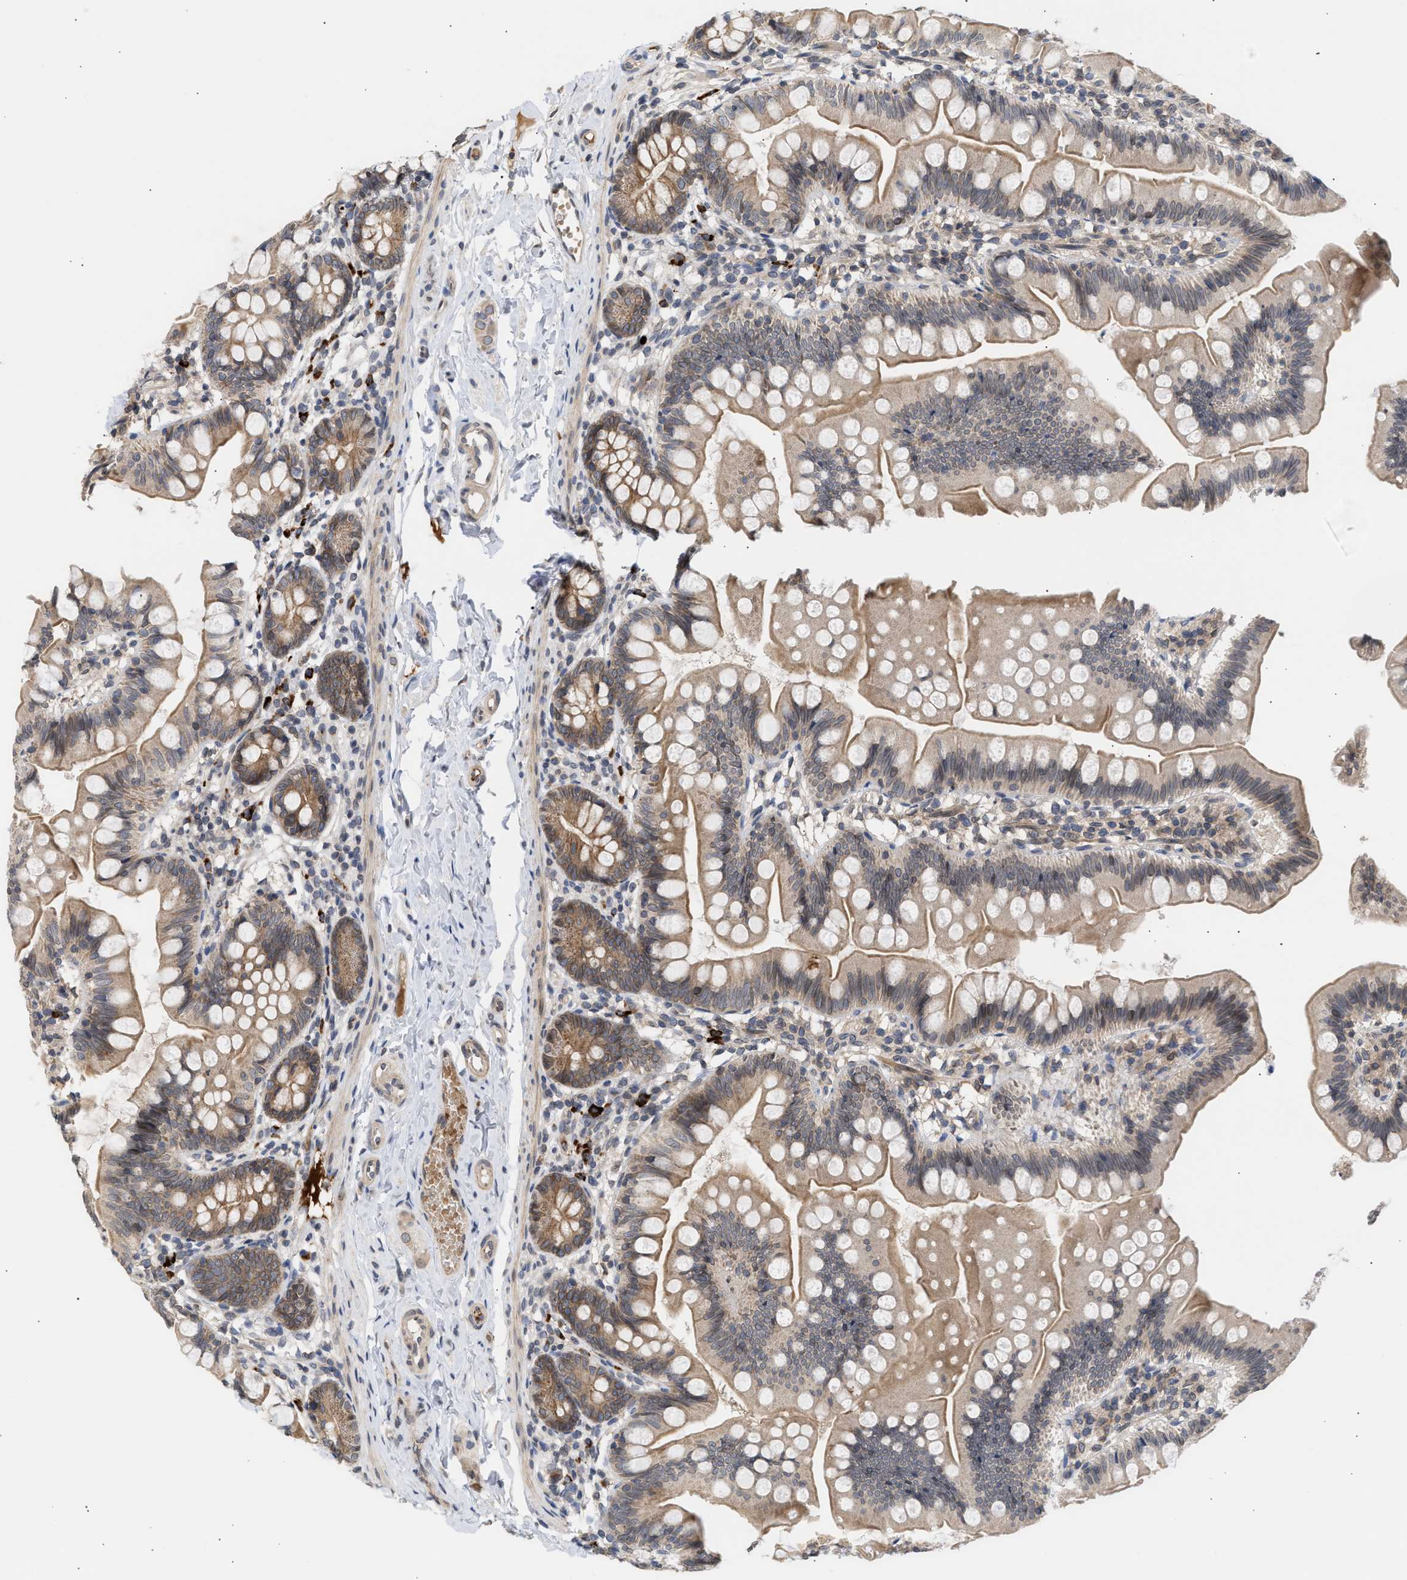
{"staining": {"intensity": "moderate", "quantity": "25%-75%", "location": "cytoplasmic/membranous,nuclear"}, "tissue": "small intestine", "cell_type": "Glandular cells", "image_type": "normal", "snomed": [{"axis": "morphology", "description": "Normal tissue, NOS"}, {"axis": "topography", "description": "Small intestine"}], "caption": "An image of small intestine stained for a protein demonstrates moderate cytoplasmic/membranous,nuclear brown staining in glandular cells. The staining was performed using DAB, with brown indicating positive protein expression. Nuclei are stained blue with hematoxylin.", "gene": "NUP62", "patient": {"sex": "male", "age": 7}}